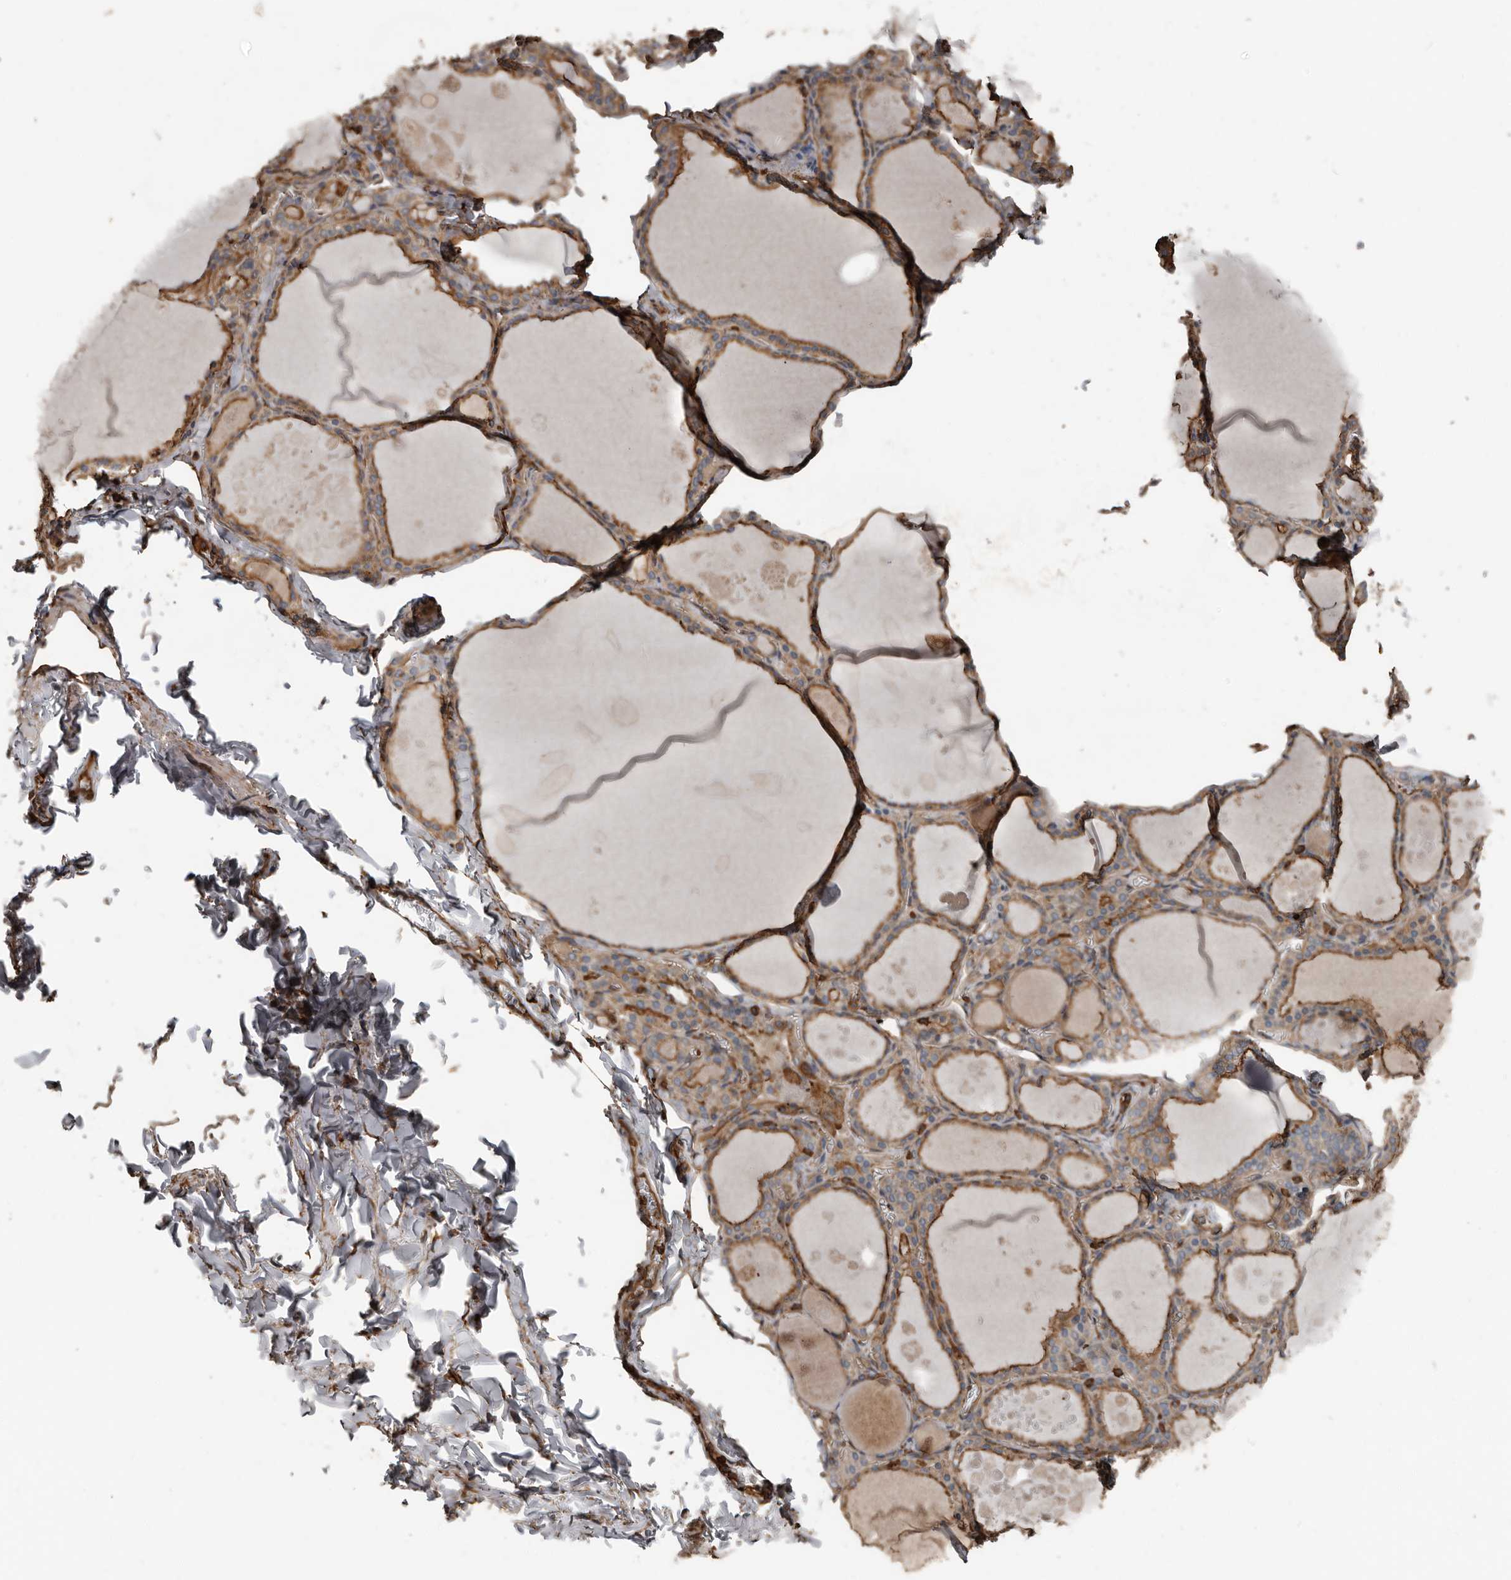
{"staining": {"intensity": "moderate", "quantity": ">75%", "location": "cytoplasmic/membranous"}, "tissue": "thyroid gland", "cell_type": "Glandular cells", "image_type": "normal", "snomed": [{"axis": "morphology", "description": "Normal tissue, NOS"}, {"axis": "topography", "description": "Thyroid gland"}], "caption": "Immunohistochemistry (IHC) micrograph of benign thyroid gland: human thyroid gland stained using IHC displays medium levels of moderate protein expression localized specifically in the cytoplasmic/membranous of glandular cells, appearing as a cytoplasmic/membranous brown color.", "gene": "DENND6B", "patient": {"sex": "male", "age": 56}}